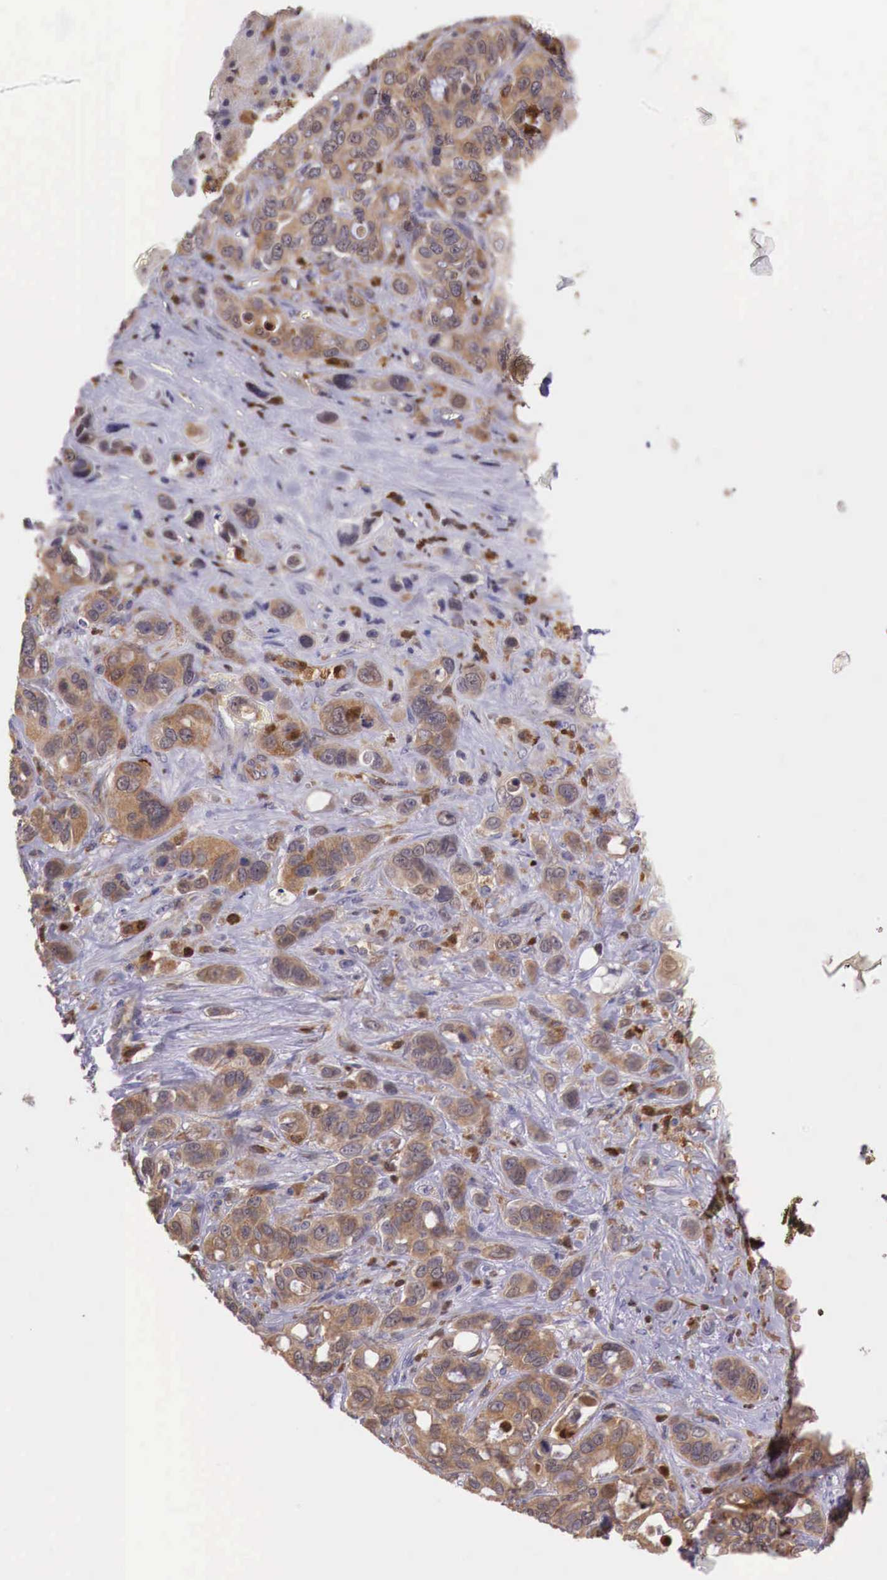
{"staining": {"intensity": "moderate", "quantity": ">75%", "location": "cytoplasmic/membranous"}, "tissue": "liver cancer", "cell_type": "Tumor cells", "image_type": "cancer", "snomed": [{"axis": "morphology", "description": "Cholangiocarcinoma"}, {"axis": "topography", "description": "Liver"}], "caption": "Immunohistochemistry of liver cancer (cholangiocarcinoma) shows medium levels of moderate cytoplasmic/membranous staining in about >75% of tumor cells.", "gene": "GAB2", "patient": {"sex": "female", "age": 79}}